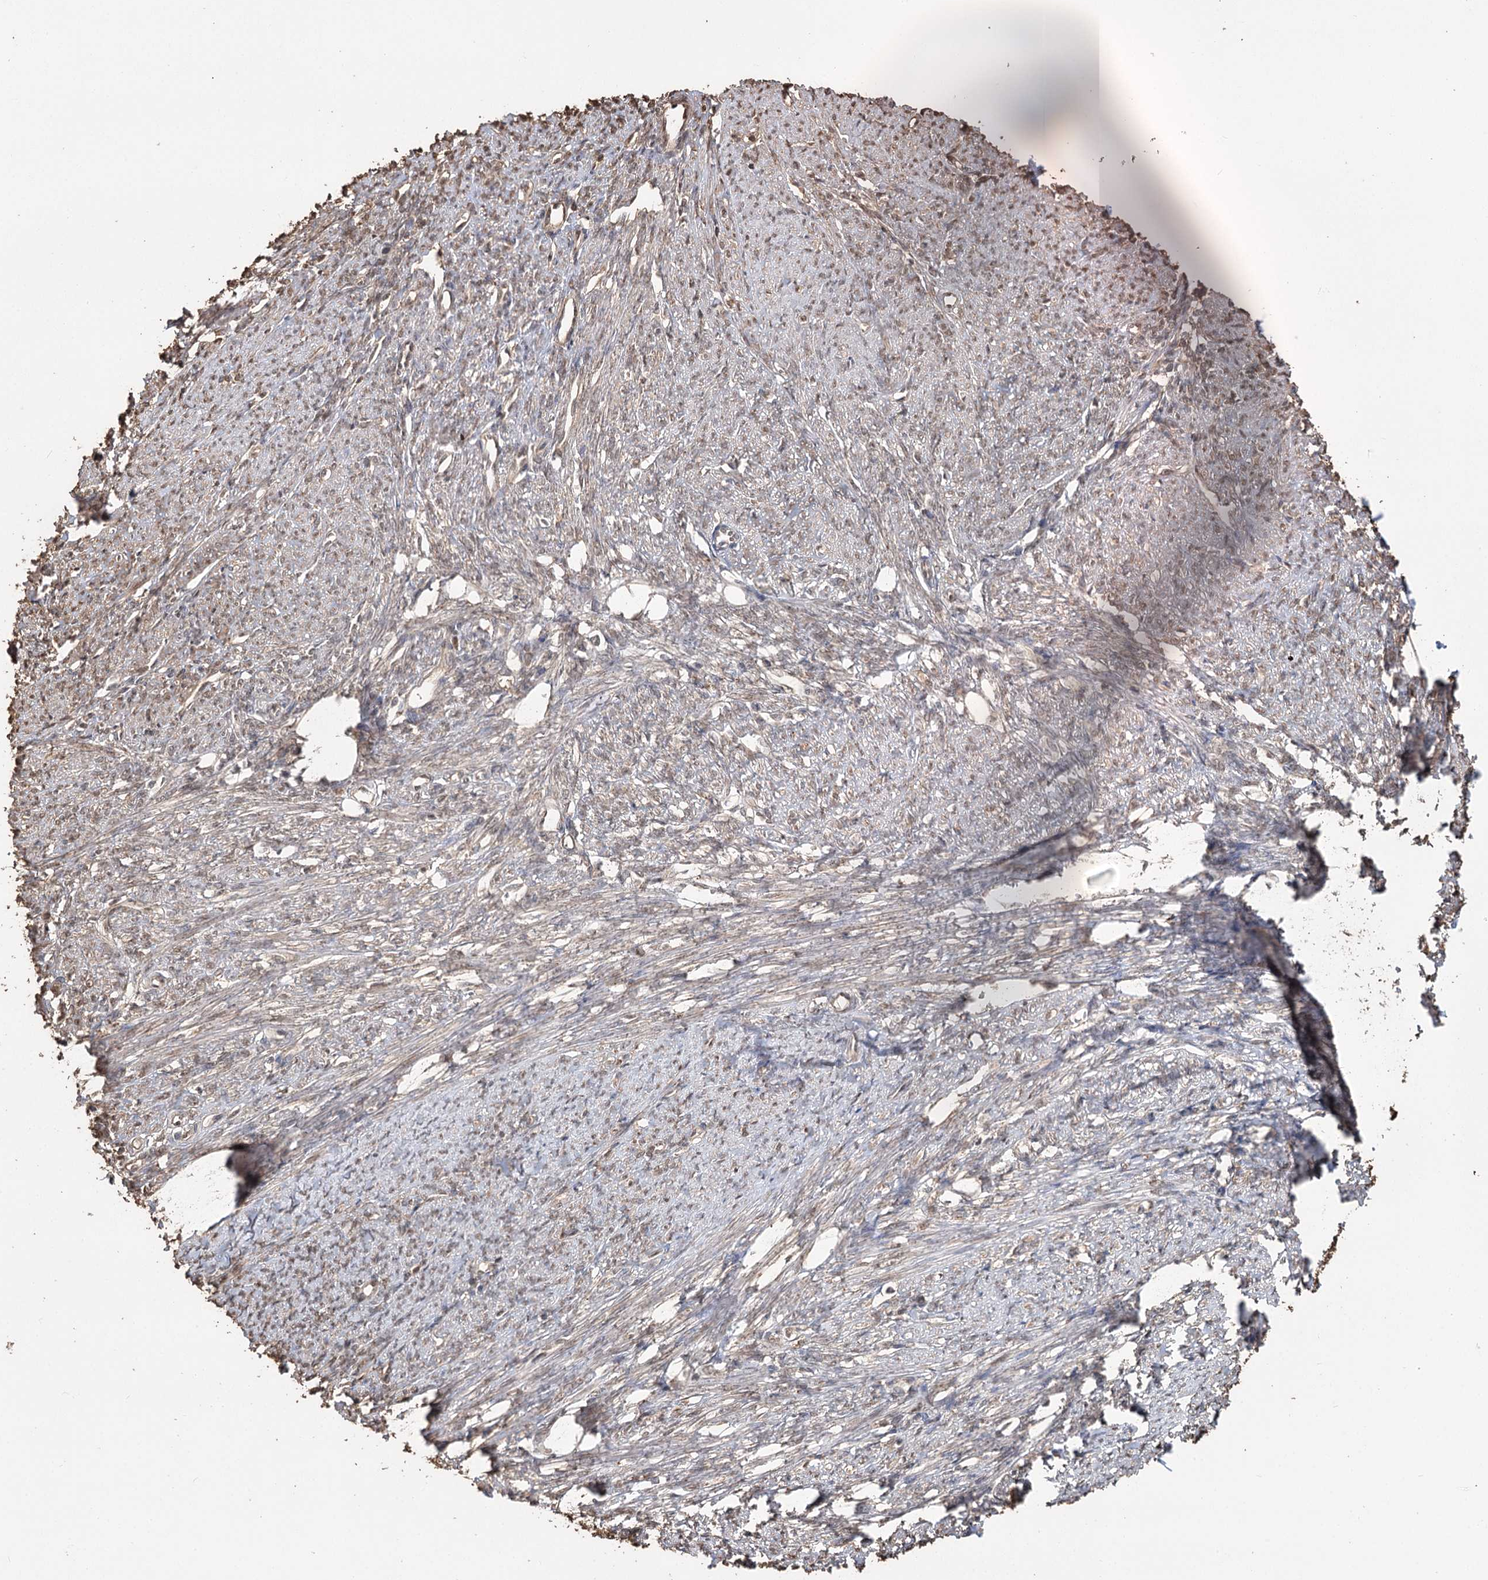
{"staining": {"intensity": "weak", "quantity": "25%-75%", "location": "cytoplasmic/membranous,nuclear"}, "tissue": "smooth muscle", "cell_type": "Smooth muscle cells", "image_type": "normal", "snomed": [{"axis": "morphology", "description": "Normal tissue, NOS"}, {"axis": "topography", "description": "Smooth muscle"}, {"axis": "topography", "description": "Uterus"}], "caption": "Smooth muscle cells show low levels of weak cytoplasmic/membranous,nuclear positivity in about 25%-75% of cells in normal smooth muscle. (DAB (3,3'-diaminobenzidine) IHC, brown staining for protein, blue staining for nuclei).", "gene": "PLCH1", "patient": {"sex": "female", "age": 59}}